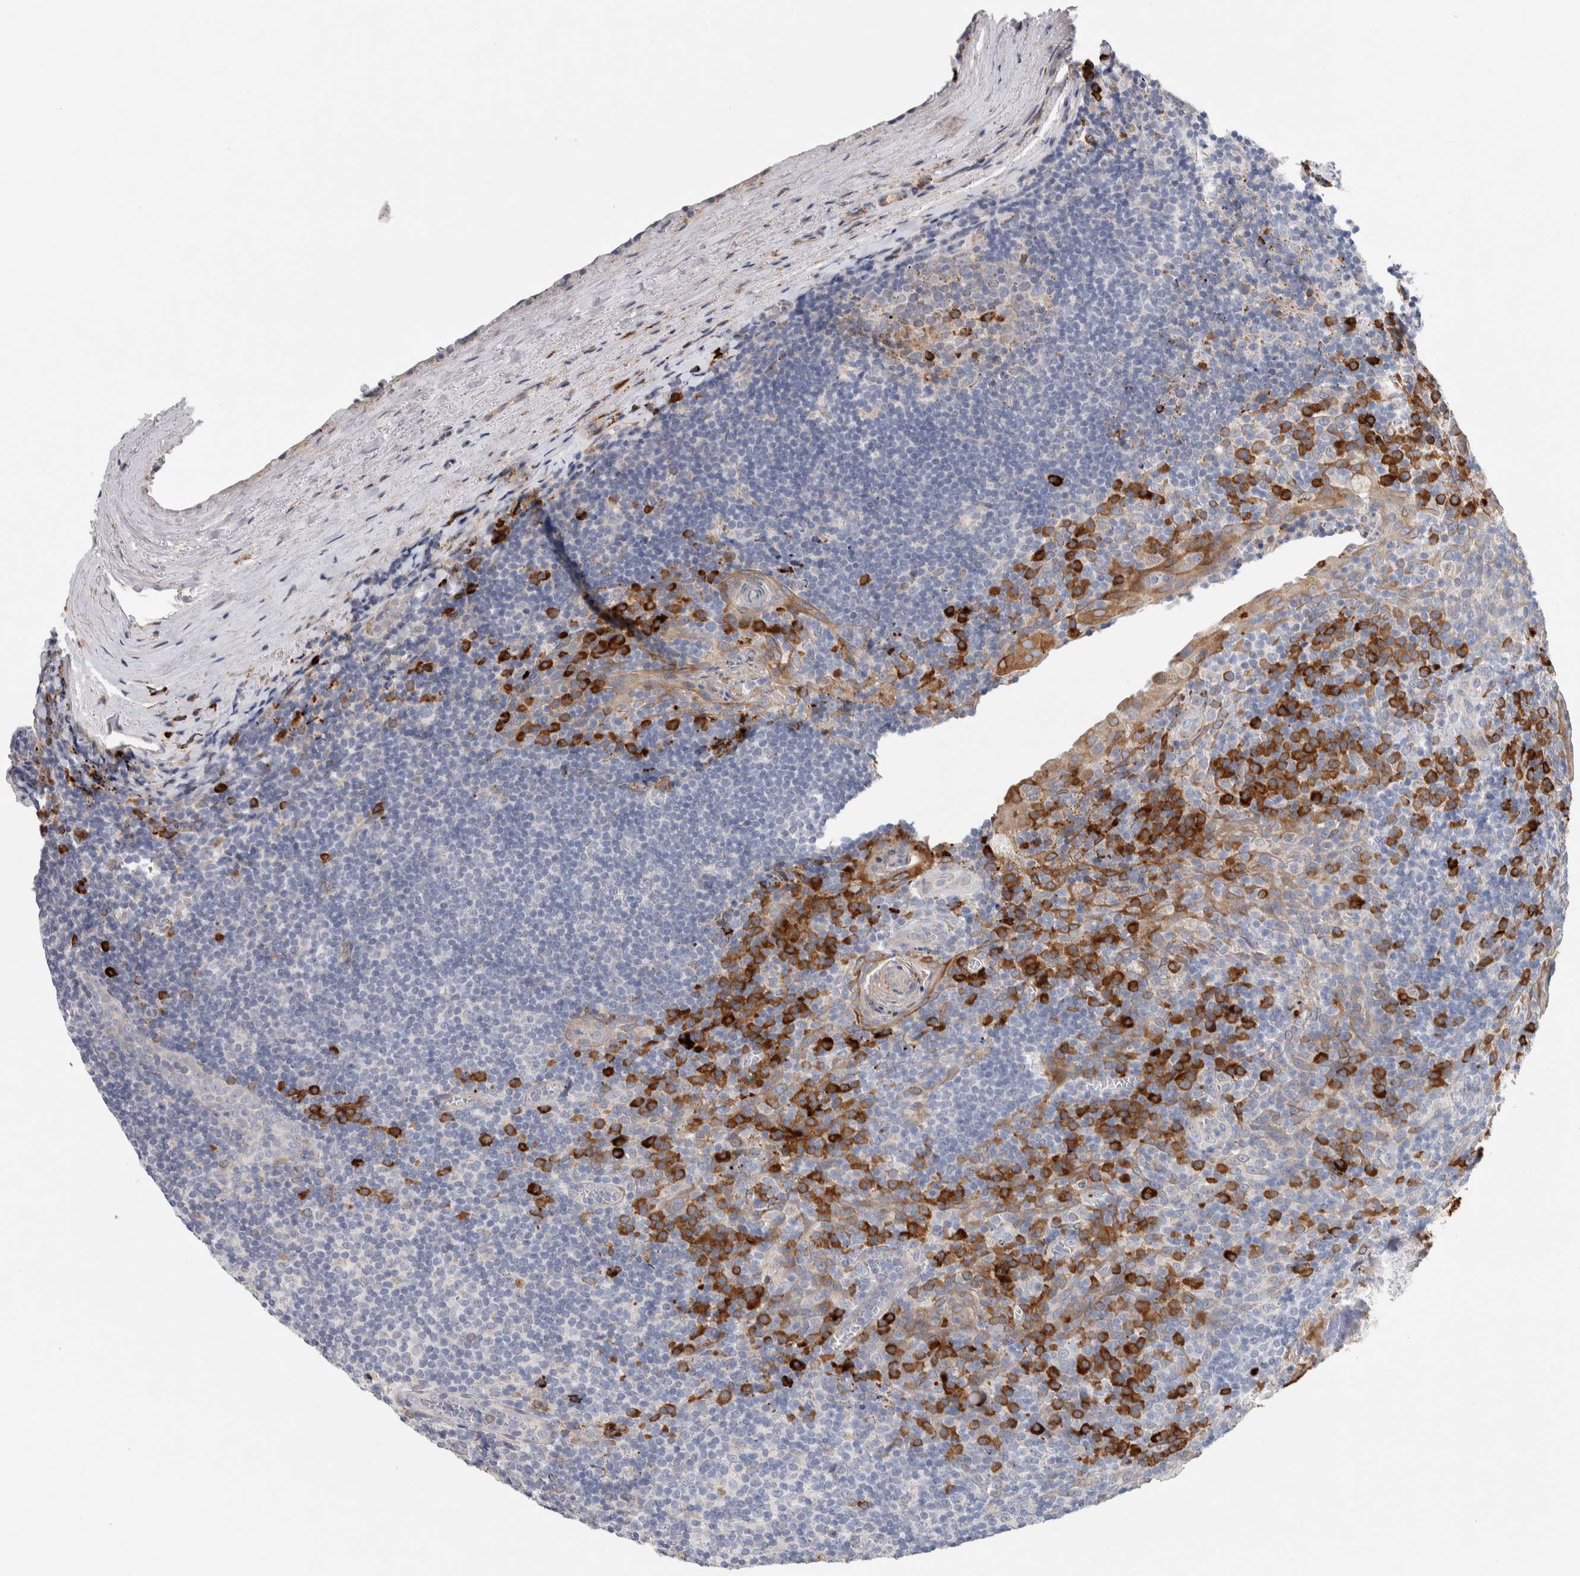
{"staining": {"intensity": "strong", "quantity": "<25%", "location": "cytoplasmic/membranous"}, "tissue": "tonsil", "cell_type": "Germinal center cells", "image_type": "normal", "snomed": [{"axis": "morphology", "description": "Normal tissue, NOS"}, {"axis": "topography", "description": "Tonsil"}], "caption": "Immunohistochemical staining of unremarkable tonsil shows strong cytoplasmic/membranous protein expression in approximately <25% of germinal center cells.", "gene": "ENGASE", "patient": {"sex": "male", "age": 37}}